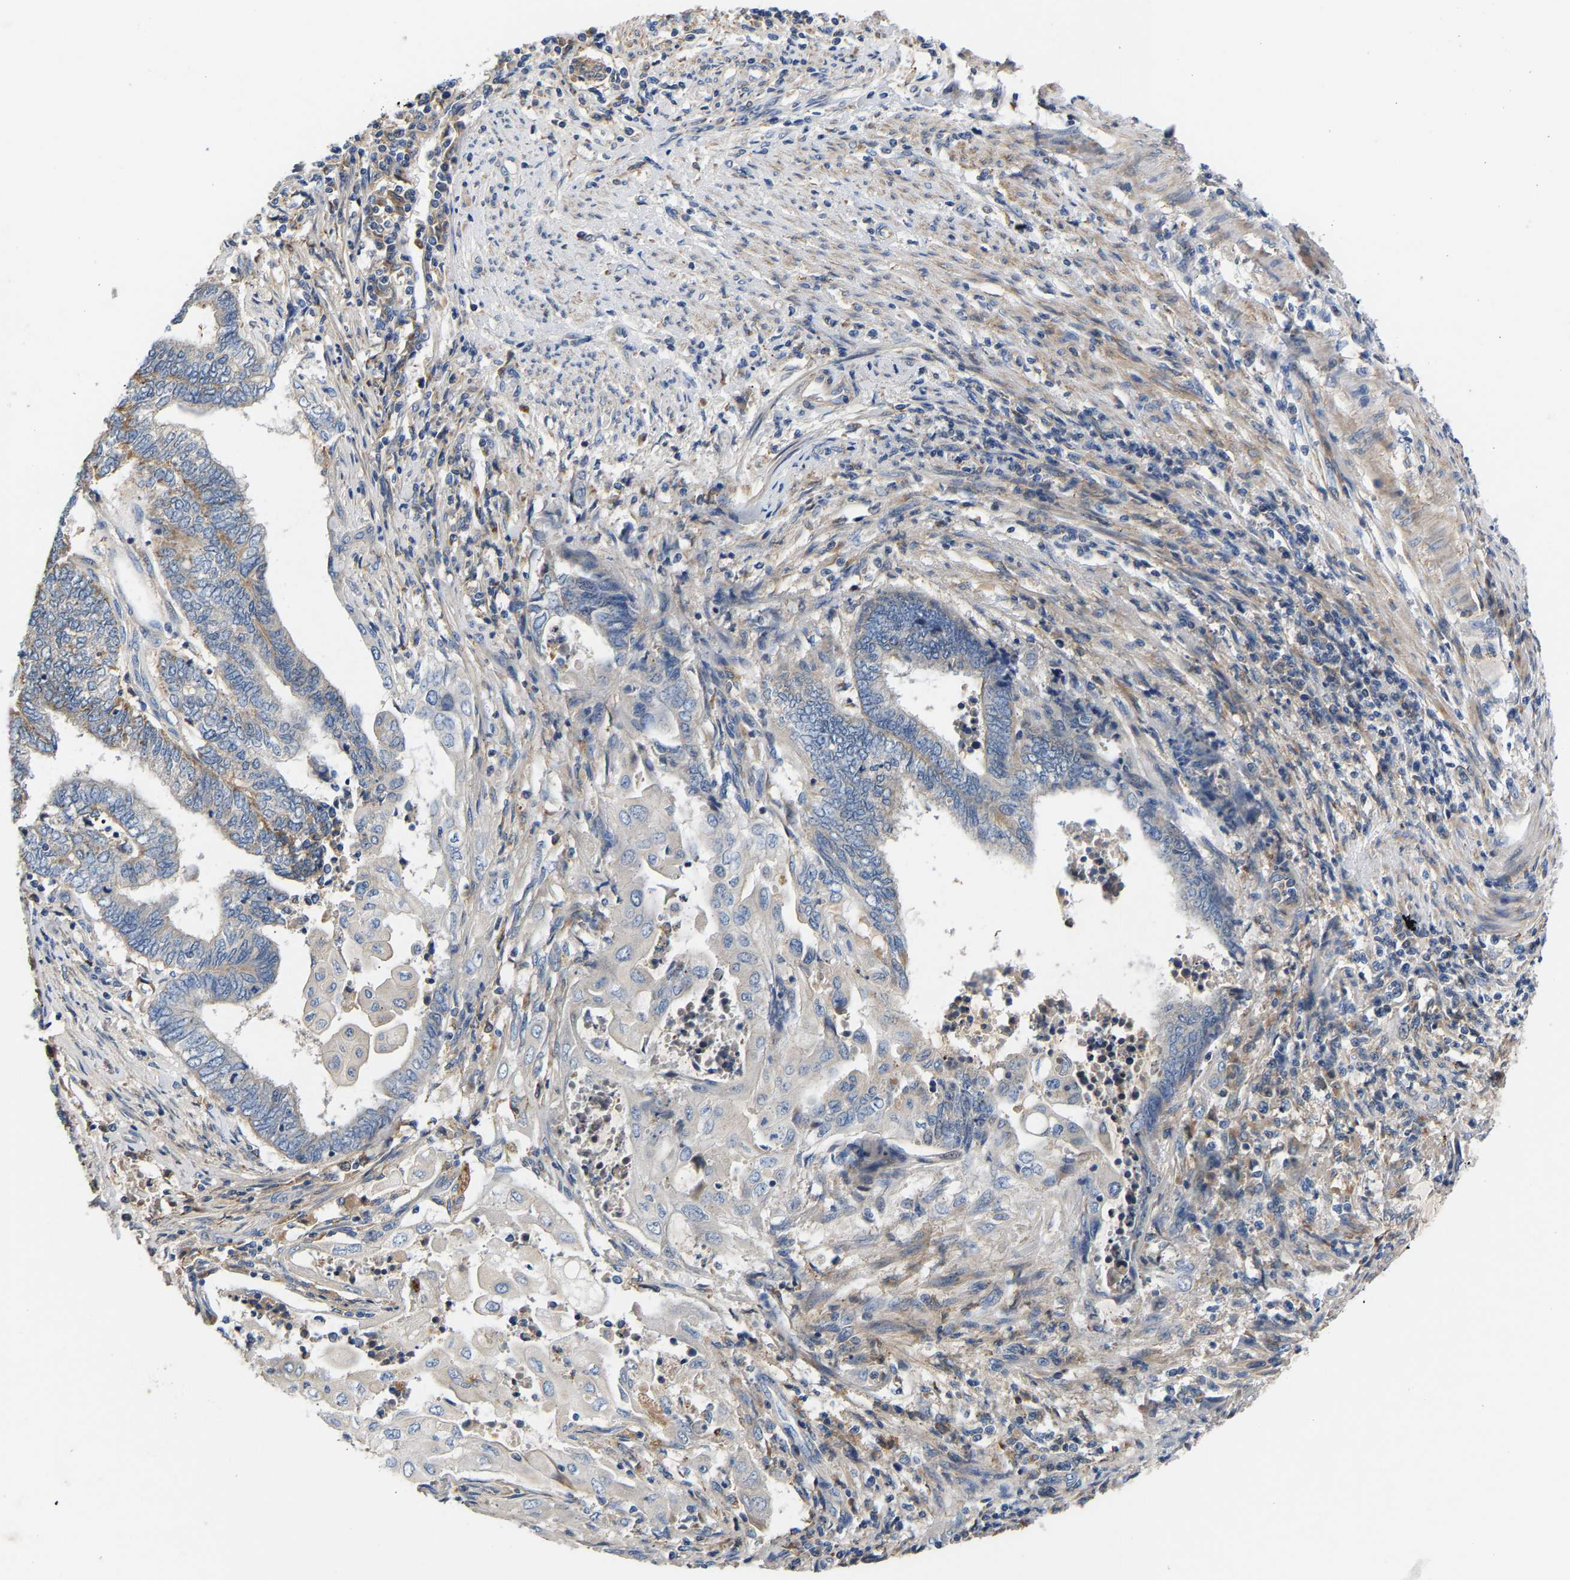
{"staining": {"intensity": "negative", "quantity": "none", "location": "none"}, "tissue": "endometrial cancer", "cell_type": "Tumor cells", "image_type": "cancer", "snomed": [{"axis": "morphology", "description": "Adenocarcinoma, NOS"}, {"axis": "topography", "description": "Uterus"}, {"axis": "topography", "description": "Endometrium"}], "caption": "Protein analysis of endometrial cancer demonstrates no significant expression in tumor cells.", "gene": "CCDC171", "patient": {"sex": "female", "age": 70}}